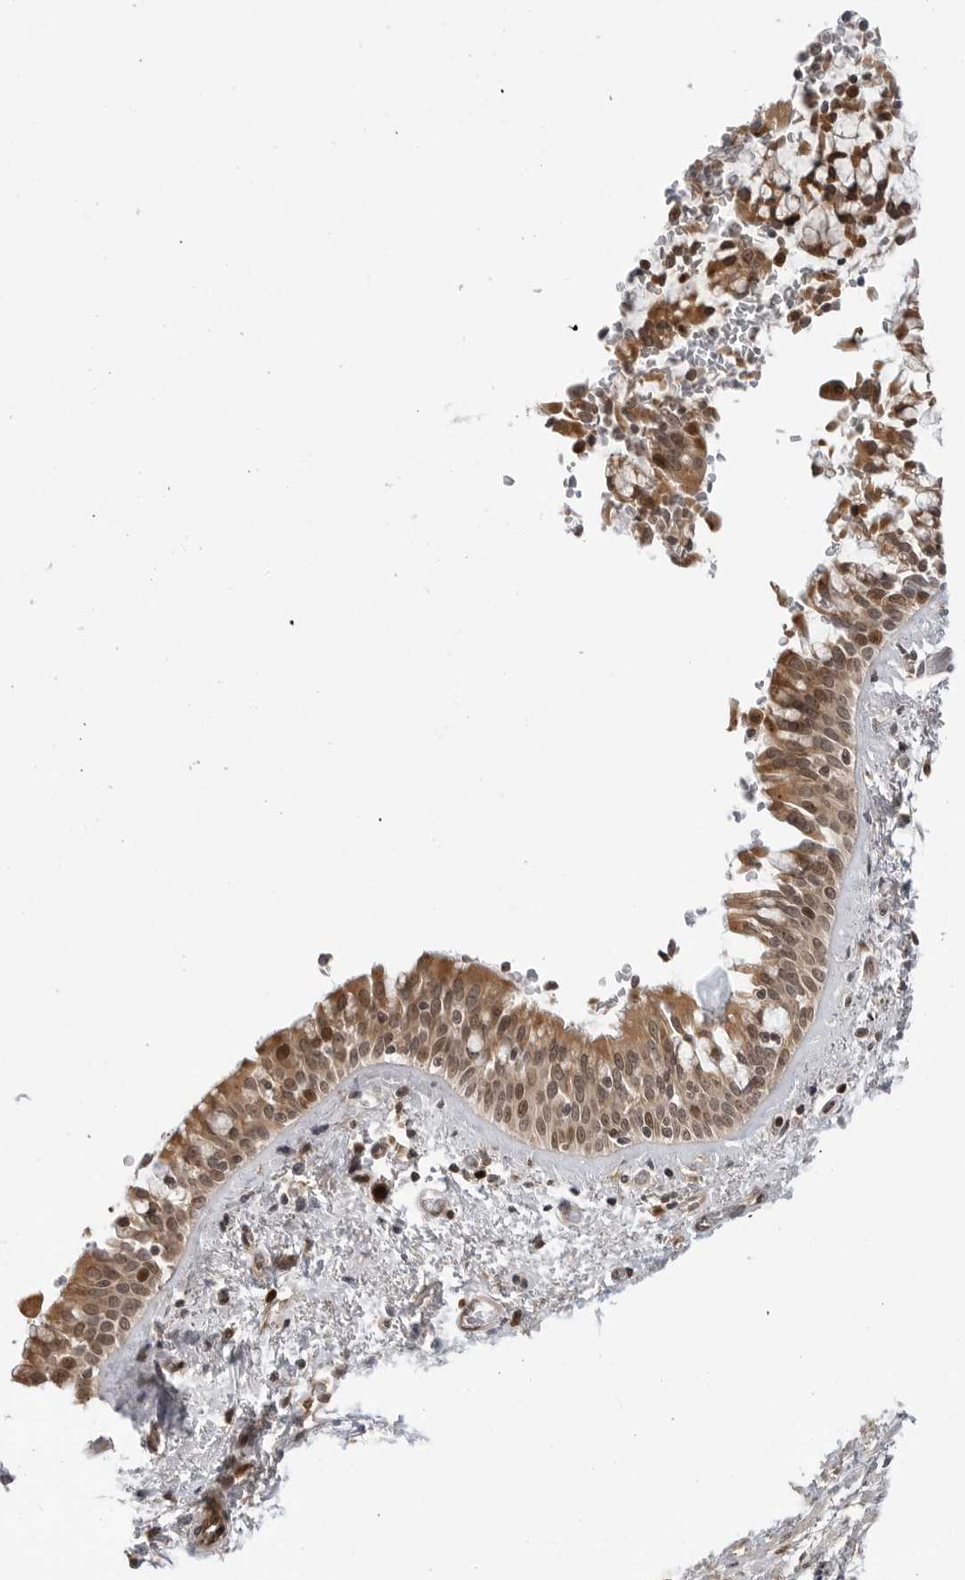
{"staining": {"intensity": "strong", "quantity": ">75%", "location": "cytoplasmic/membranous,nuclear"}, "tissue": "bronchus", "cell_type": "Respiratory epithelial cells", "image_type": "normal", "snomed": [{"axis": "morphology", "description": "Normal tissue, NOS"}, {"axis": "morphology", "description": "Inflammation, NOS"}, {"axis": "topography", "description": "Cartilage tissue"}, {"axis": "topography", "description": "Bronchus"}, {"axis": "topography", "description": "Lung"}], "caption": "Immunohistochemistry micrograph of normal human bronchus stained for a protein (brown), which demonstrates high levels of strong cytoplasmic/membranous,nuclear expression in about >75% of respiratory epithelial cells.", "gene": "TIPRL", "patient": {"sex": "female", "age": 64}}